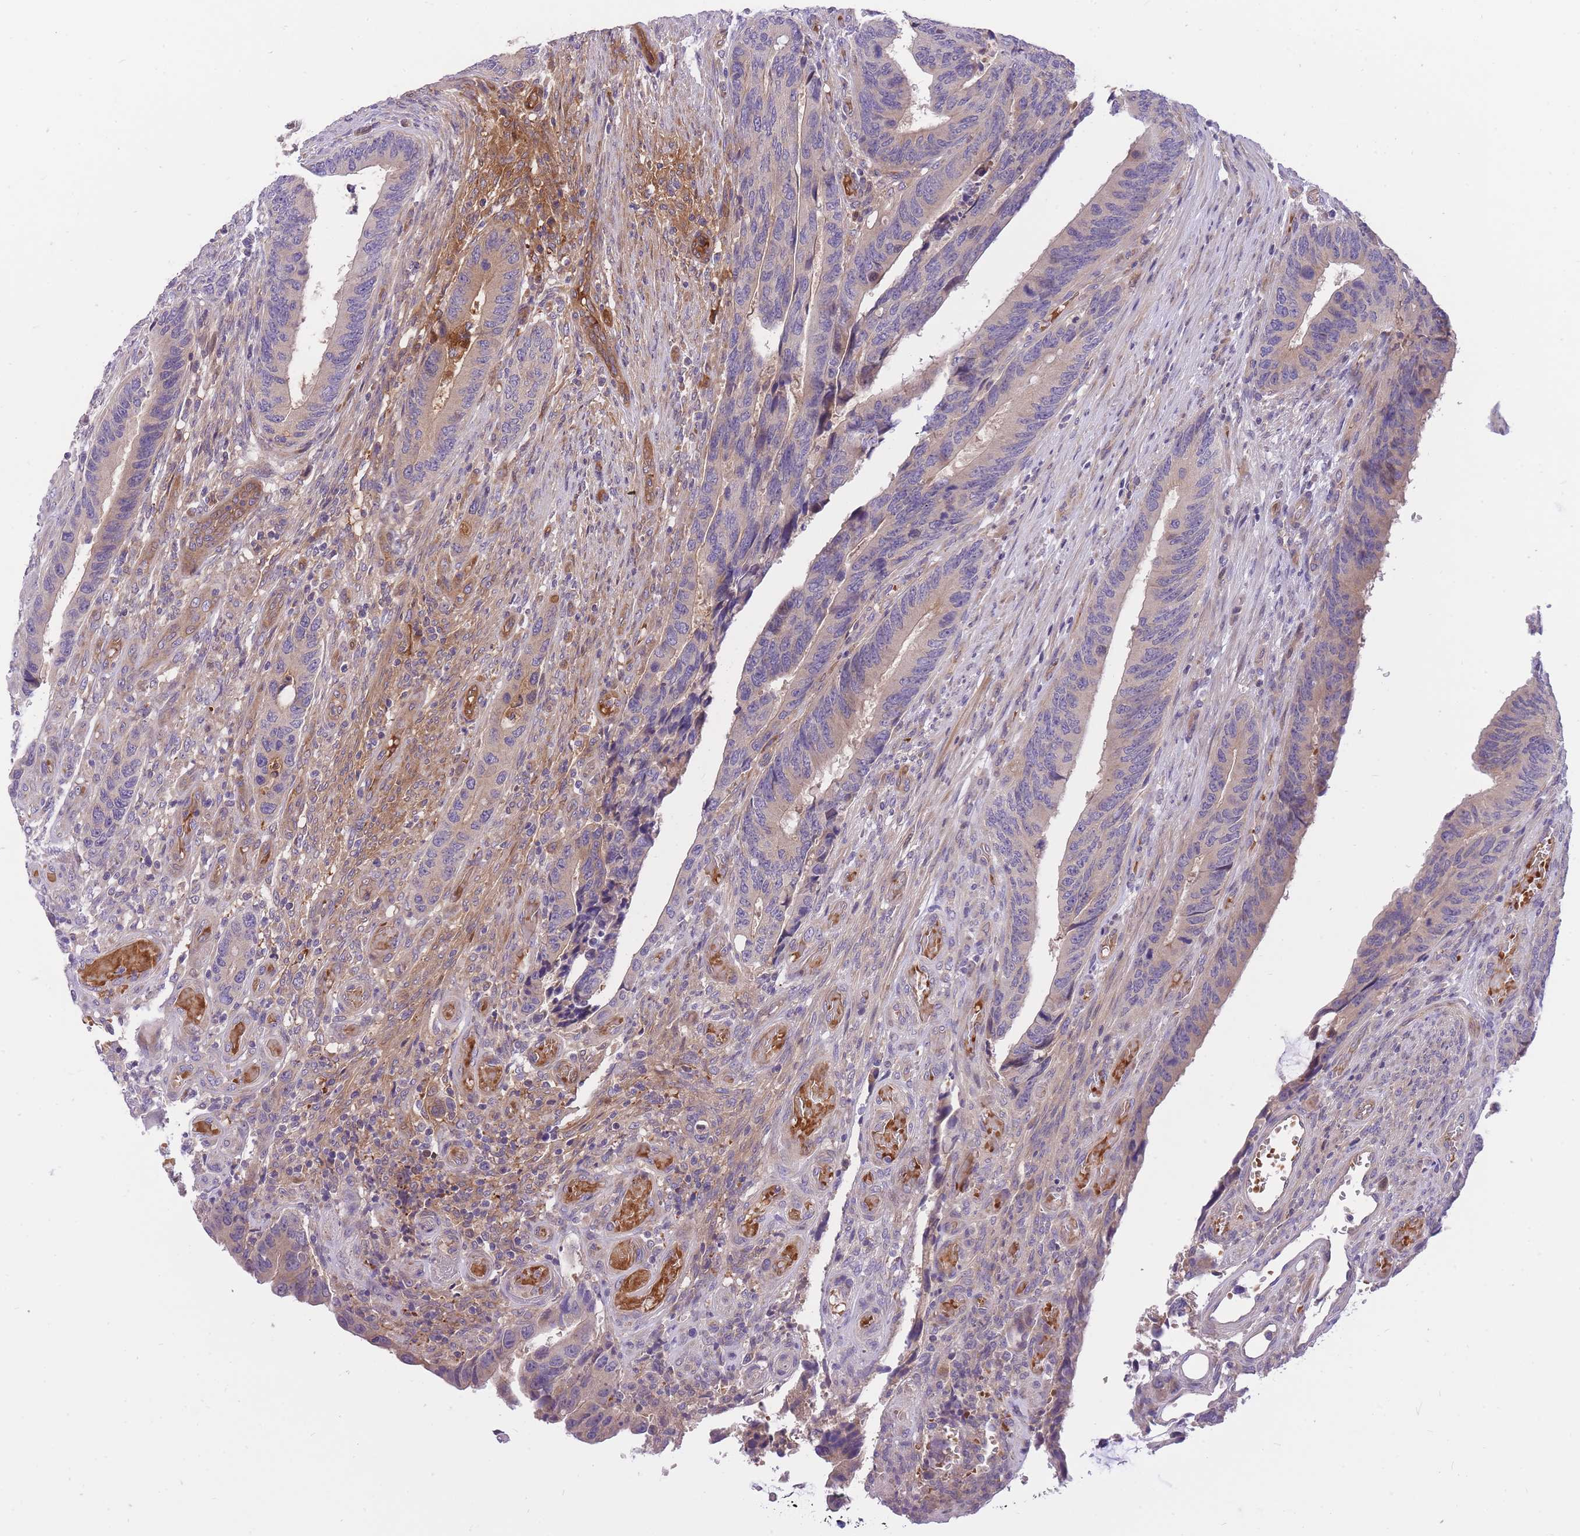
{"staining": {"intensity": "weak", "quantity": "<25%", "location": "cytoplasmic/membranous"}, "tissue": "colorectal cancer", "cell_type": "Tumor cells", "image_type": "cancer", "snomed": [{"axis": "morphology", "description": "Adenocarcinoma, NOS"}, {"axis": "topography", "description": "Colon"}], "caption": "Histopathology image shows no protein staining in tumor cells of colorectal cancer (adenocarcinoma) tissue.", "gene": "CRYGN", "patient": {"sex": "male", "age": 87}}